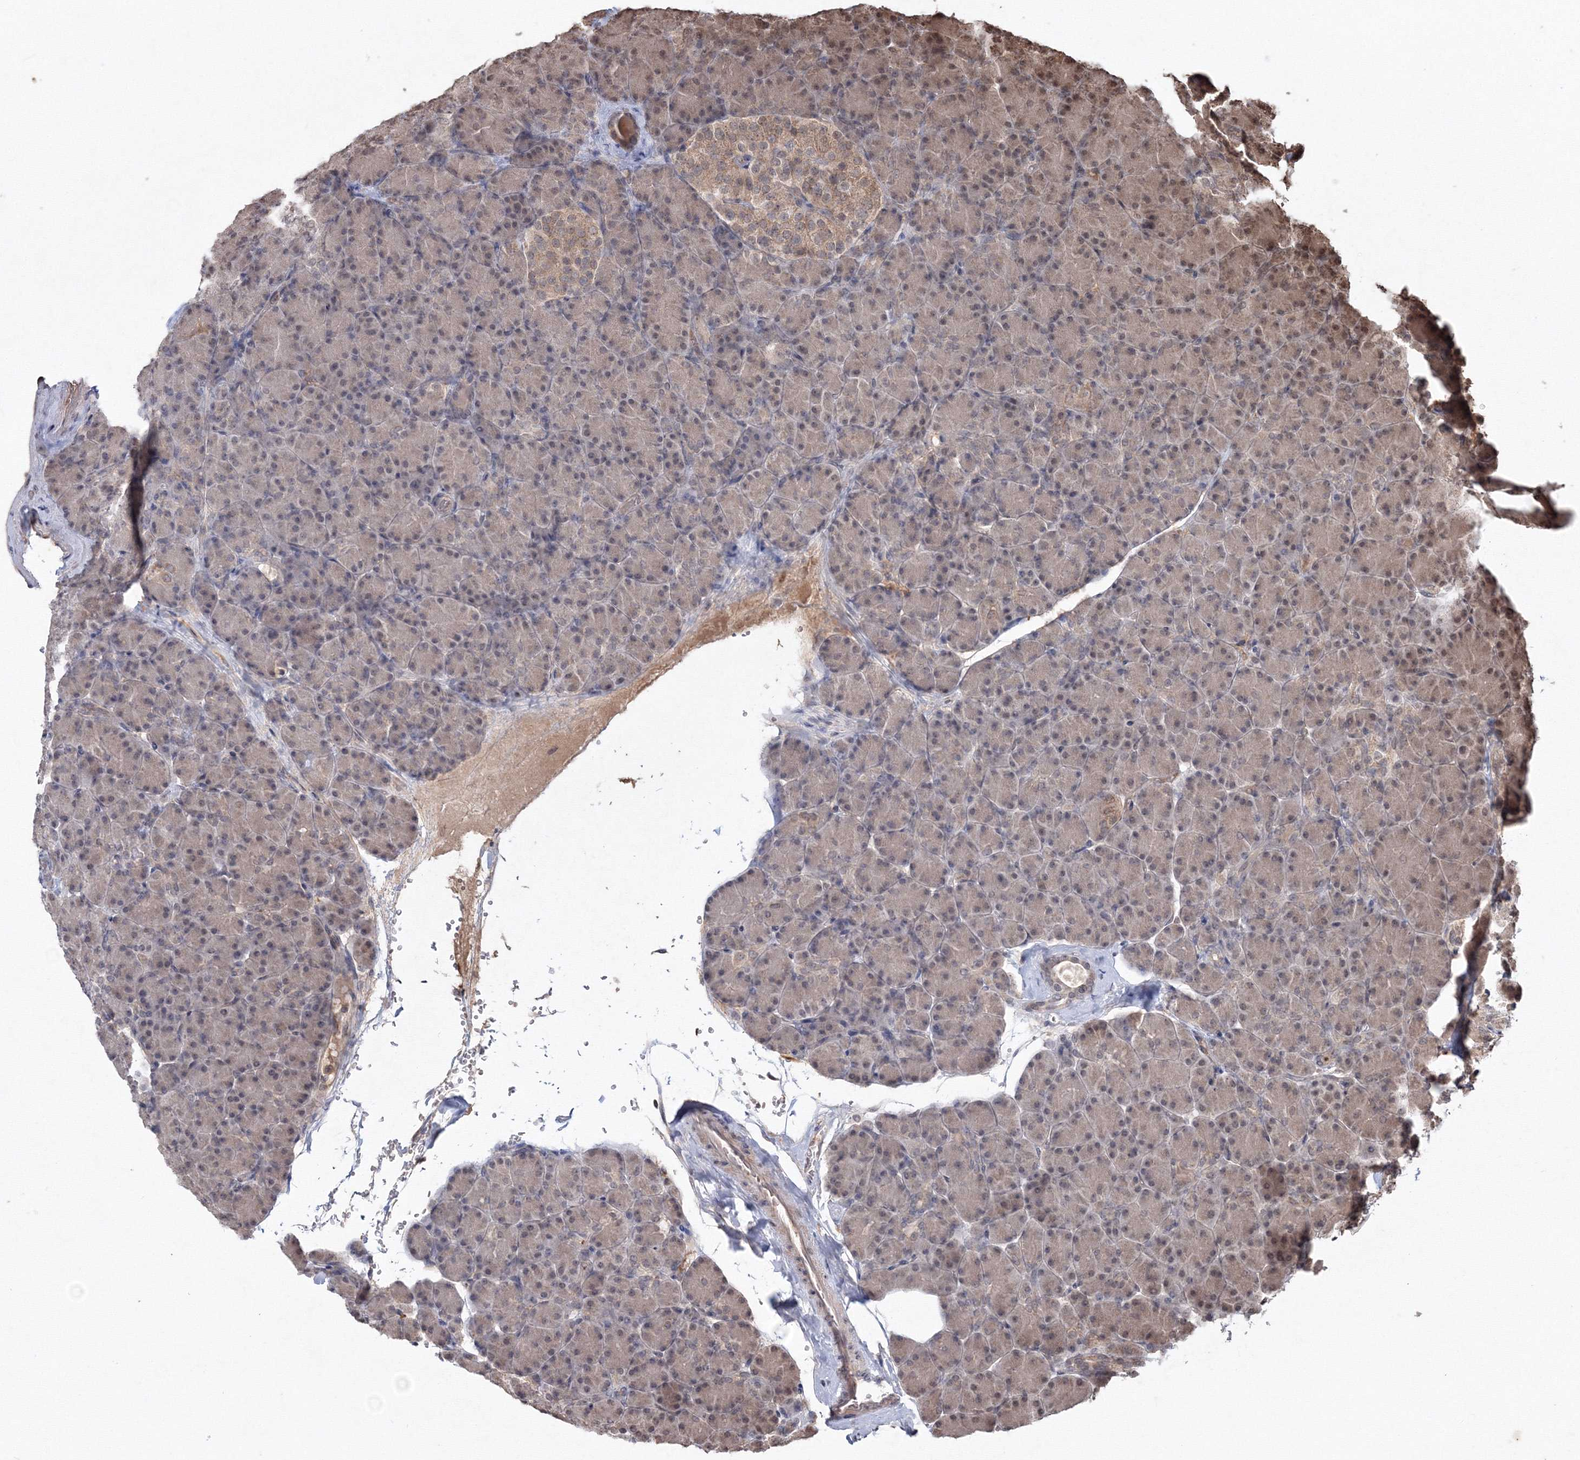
{"staining": {"intensity": "moderate", "quantity": "25%-75%", "location": "cytoplasmic/membranous,nuclear"}, "tissue": "pancreas", "cell_type": "Exocrine glandular cells", "image_type": "normal", "snomed": [{"axis": "morphology", "description": "Normal tissue, NOS"}, {"axis": "topography", "description": "Pancreas"}], "caption": "IHC of benign pancreas shows medium levels of moderate cytoplasmic/membranous,nuclear staining in approximately 25%-75% of exocrine glandular cells. Nuclei are stained in blue.", "gene": "PEX13", "patient": {"sex": "female", "age": 43}}